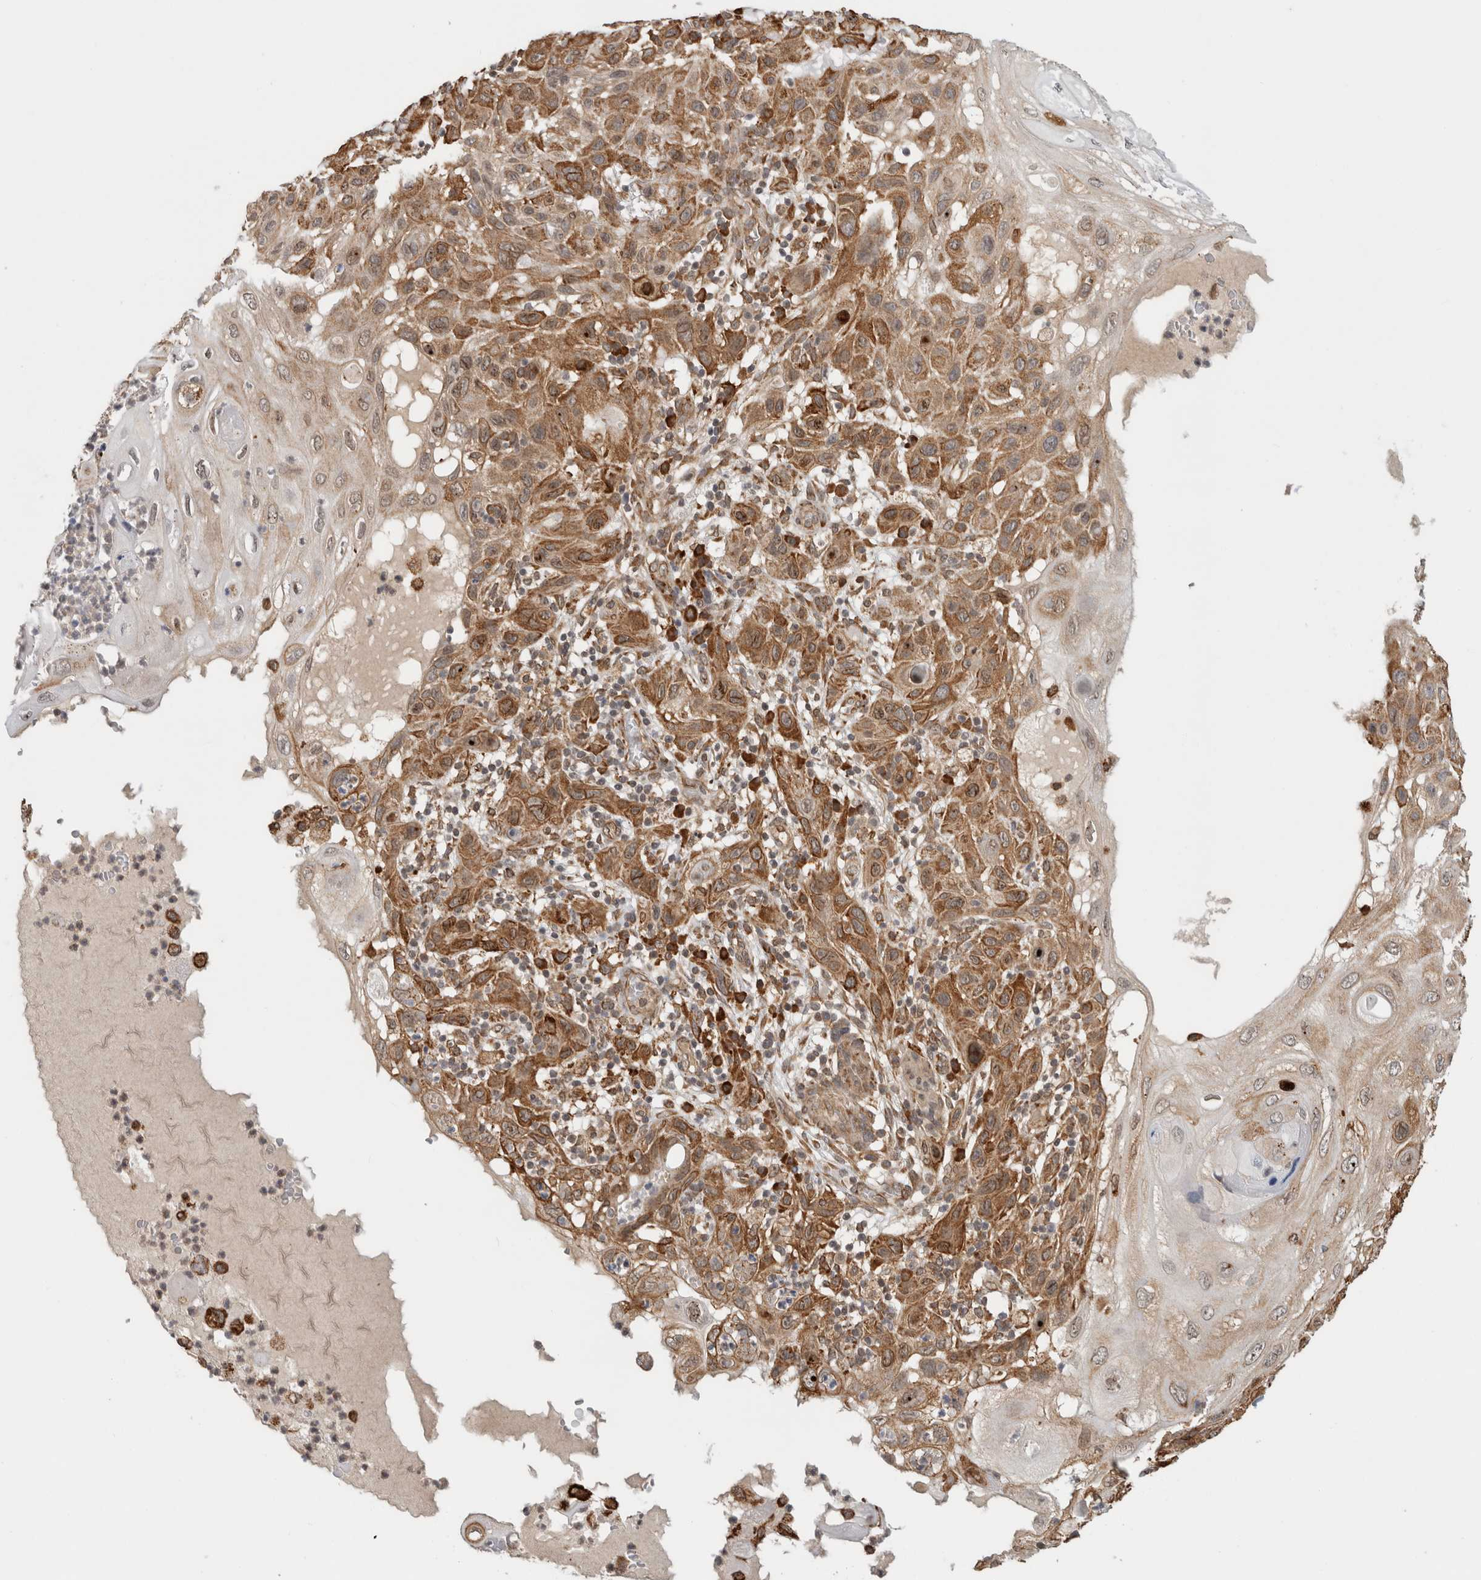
{"staining": {"intensity": "moderate", "quantity": ">75%", "location": "cytoplasmic/membranous"}, "tissue": "skin cancer", "cell_type": "Tumor cells", "image_type": "cancer", "snomed": [{"axis": "morphology", "description": "Normal tissue, NOS"}, {"axis": "morphology", "description": "Squamous cell carcinoma, NOS"}, {"axis": "topography", "description": "Skin"}], "caption": "Tumor cells demonstrate moderate cytoplasmic/membranous positivity in about >75% of cells in squamous cell carcinoma (skin).", "gene": "MS4A7", "patient": {"sex": "female", "age": 96}}